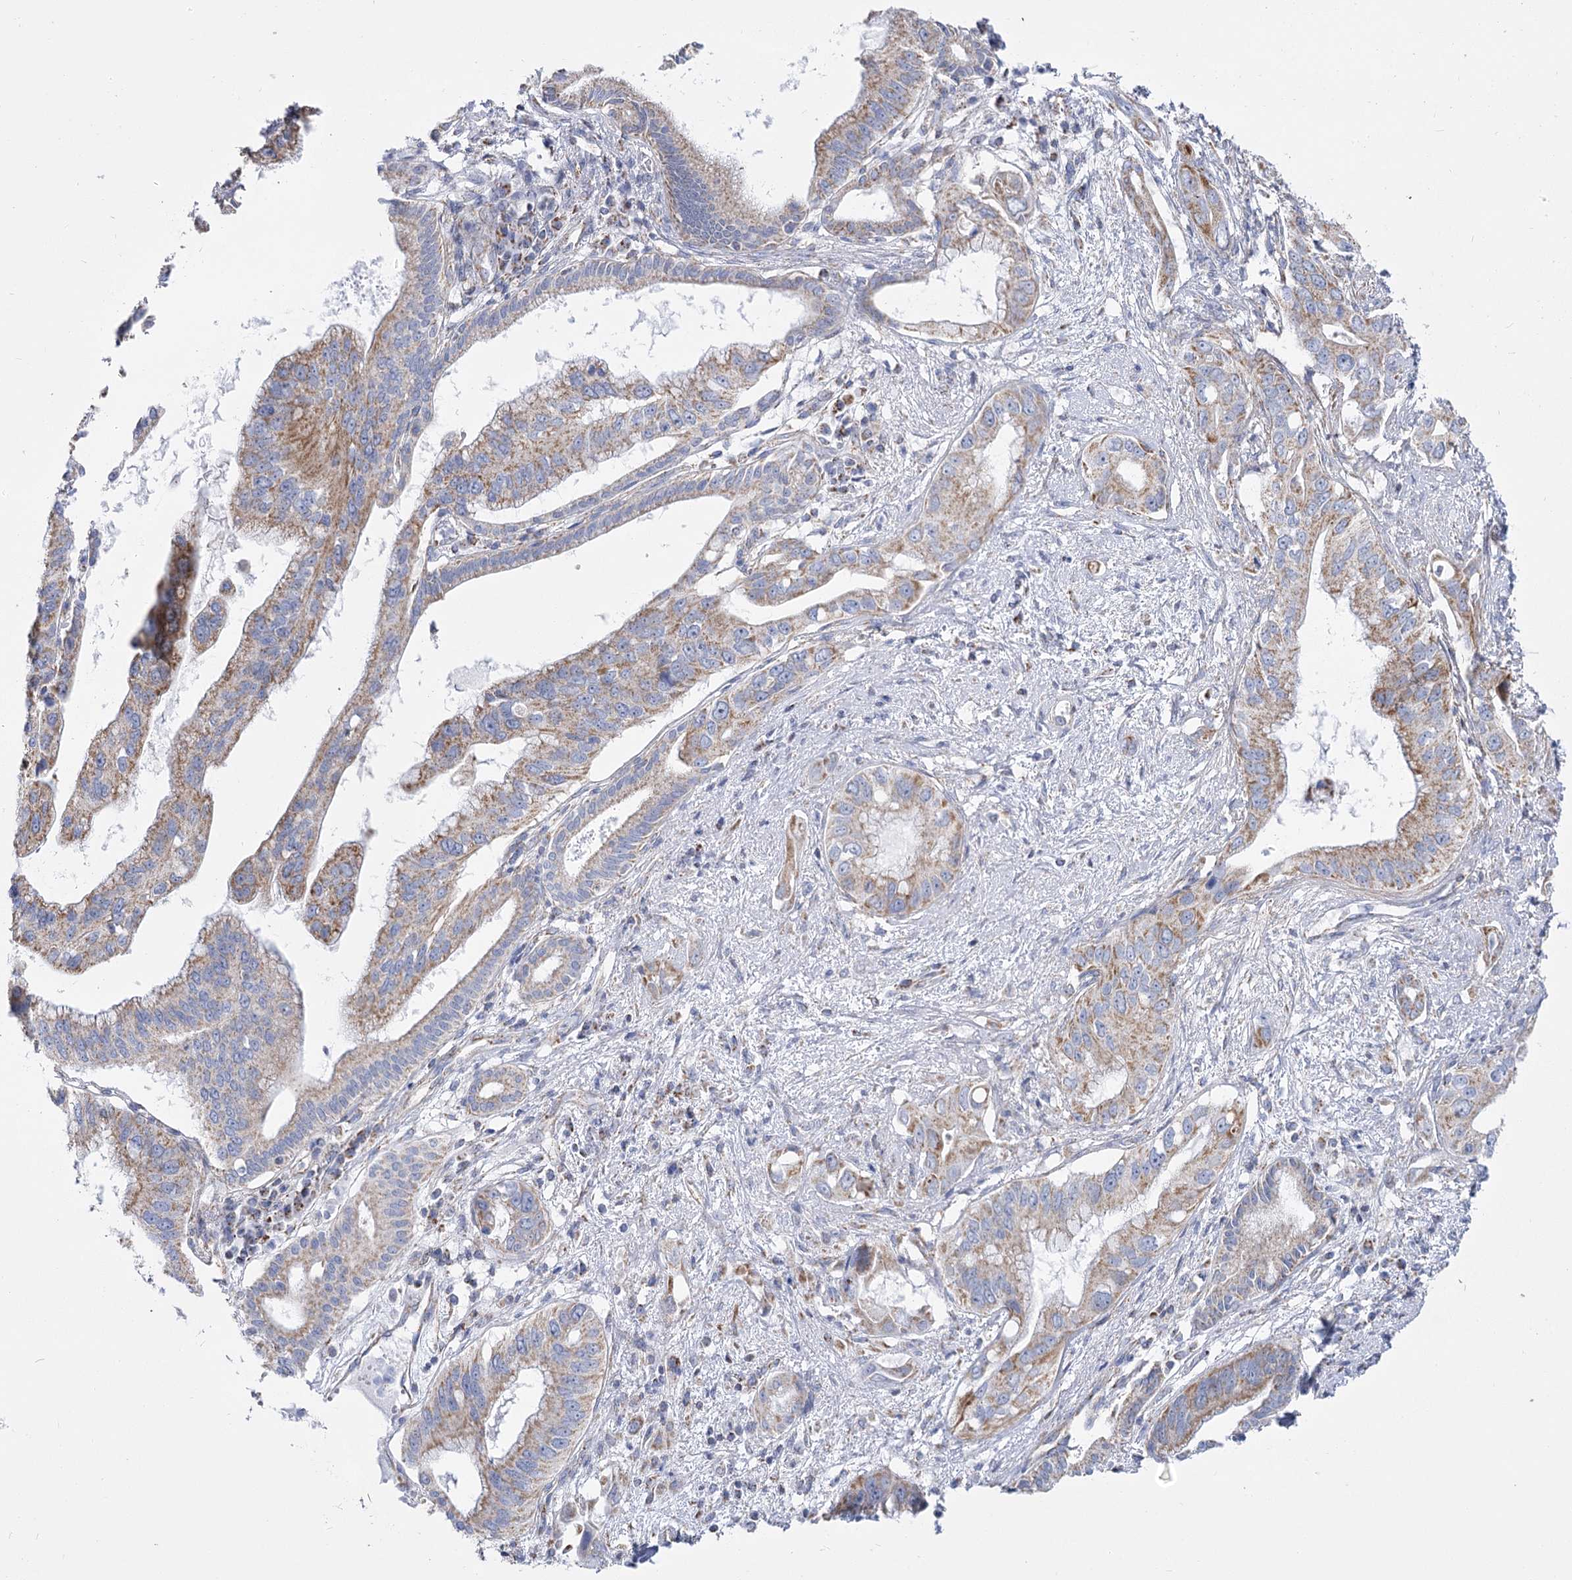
{"staining": {"intensity": "moderate", "quantity": "25%-75%", "location": "cytoplasmic/membranous"}, "tissue": "pancreatic cancer", "cell_type": "Tumor cells", "image_type": "cancer", "snomed": [{"axis": "morphology", "description": "Inflammation, NOS"}, {"axis": "morphology", "description": "Adenocarcinoma, NOS"}, {"axis": "topography", "description": "Pancreas"}], "caption": "Pancreatic cancer (adenocarcinoma) stained for a protein (brown) exhibits moderate cytoplasmic/membranous positive positivity in about 25%-75% of tumor cells.", "gene": "PDHB", "patient": {"sex": "female", "age": 56}}